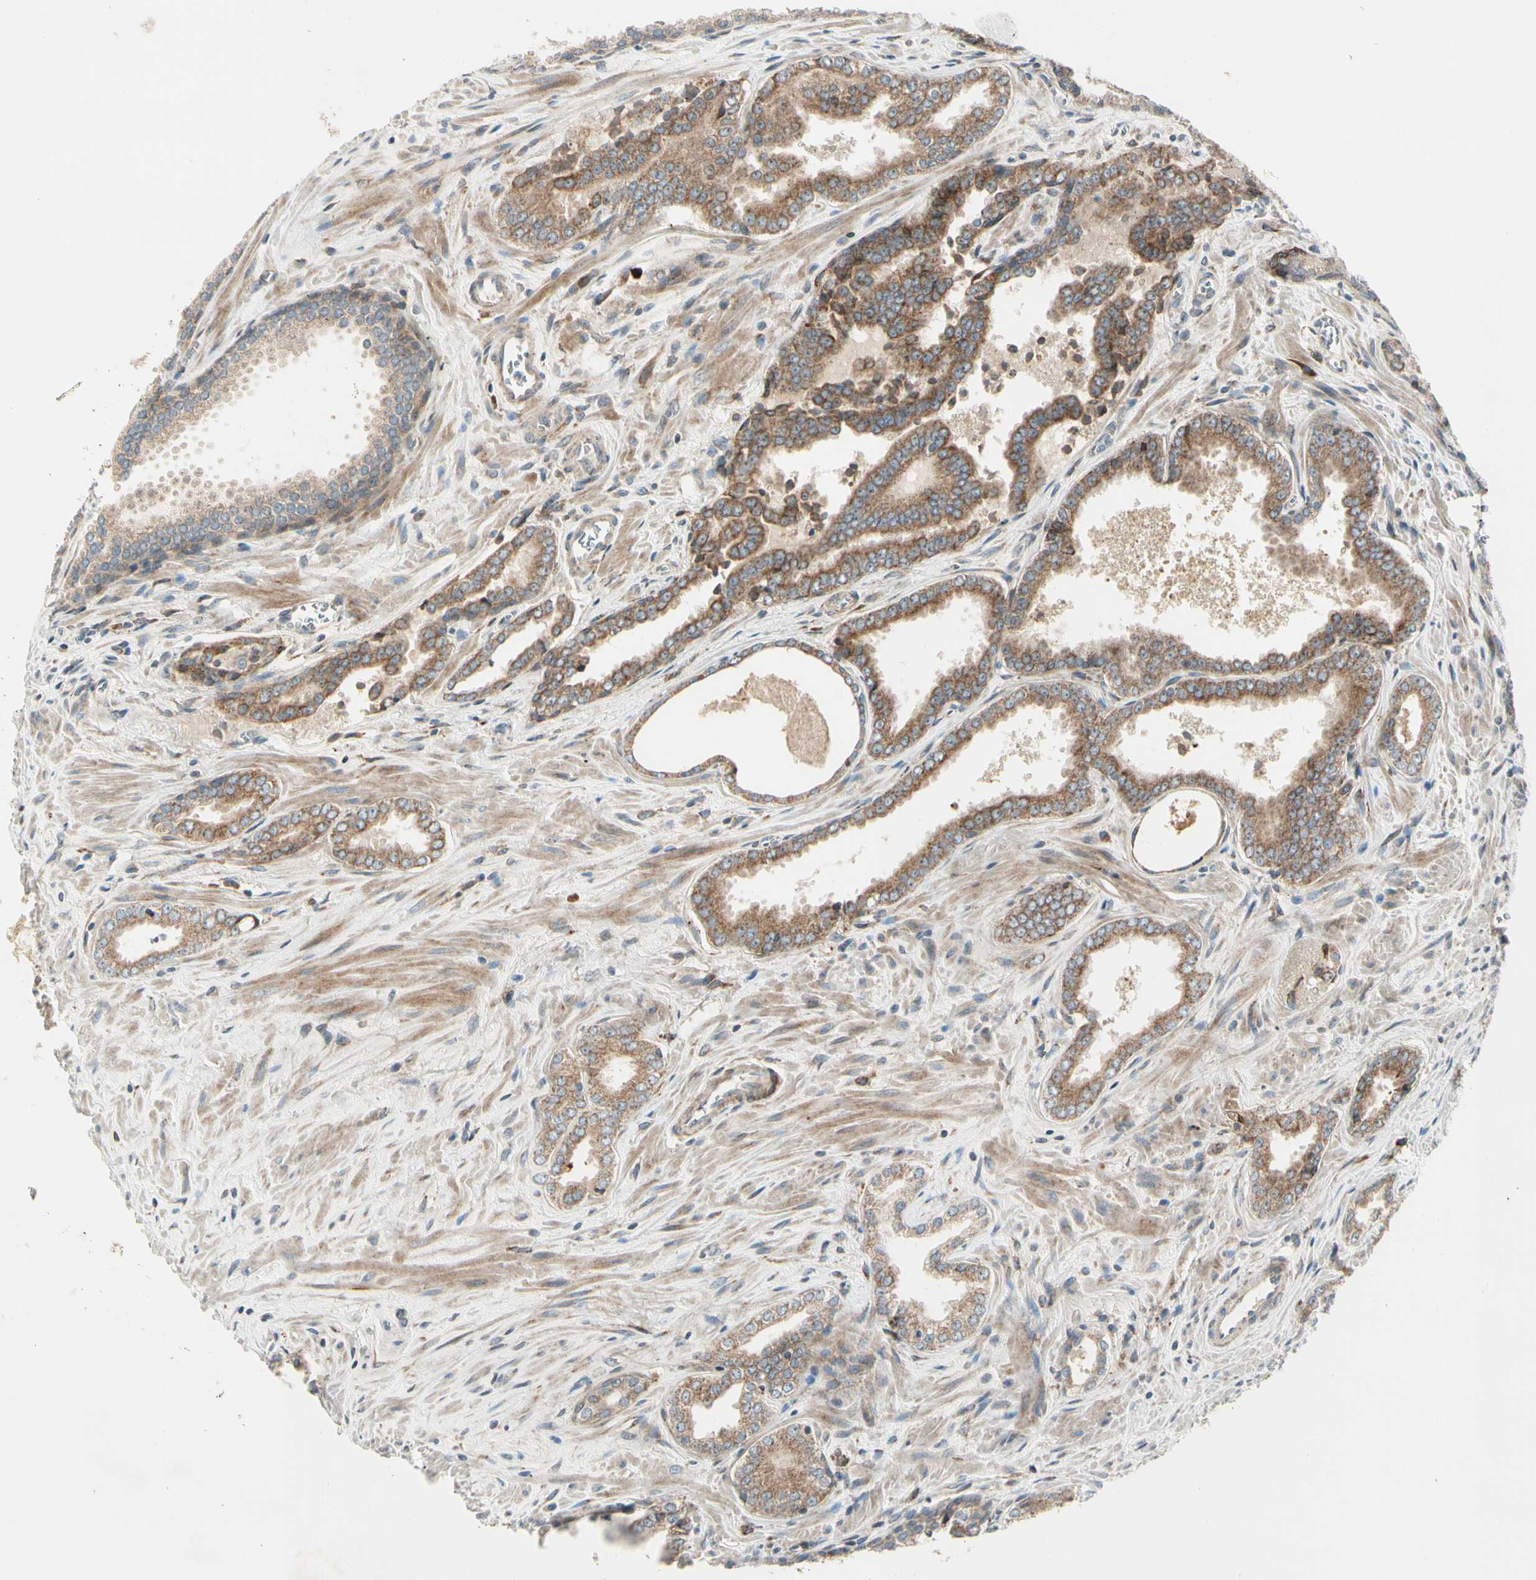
{"staining": {"intensity": "moderate", "quantity": ">75%", "location": "cytoplasmic/membranous"}, "tissue": "prostate cancer", "cell_type": "Tumor cells", "image_type": "cancer", "snomed": [{"axis": "morphology", "description": "Adenocarcinoma, Low grade"}, {"axis": "topography", "description": "Prostate"}], "caption": "Immunohistochemistry photomicrograph of human prostate adenocarcinoma (low-grade) stained for a protein (brown), which displays medium levels of moderate cytoplasmic/membranous staining in approximately >75% of tumor cells.", "gene": "MRPL9", "patient": {"sex": "male", "age": 60}}